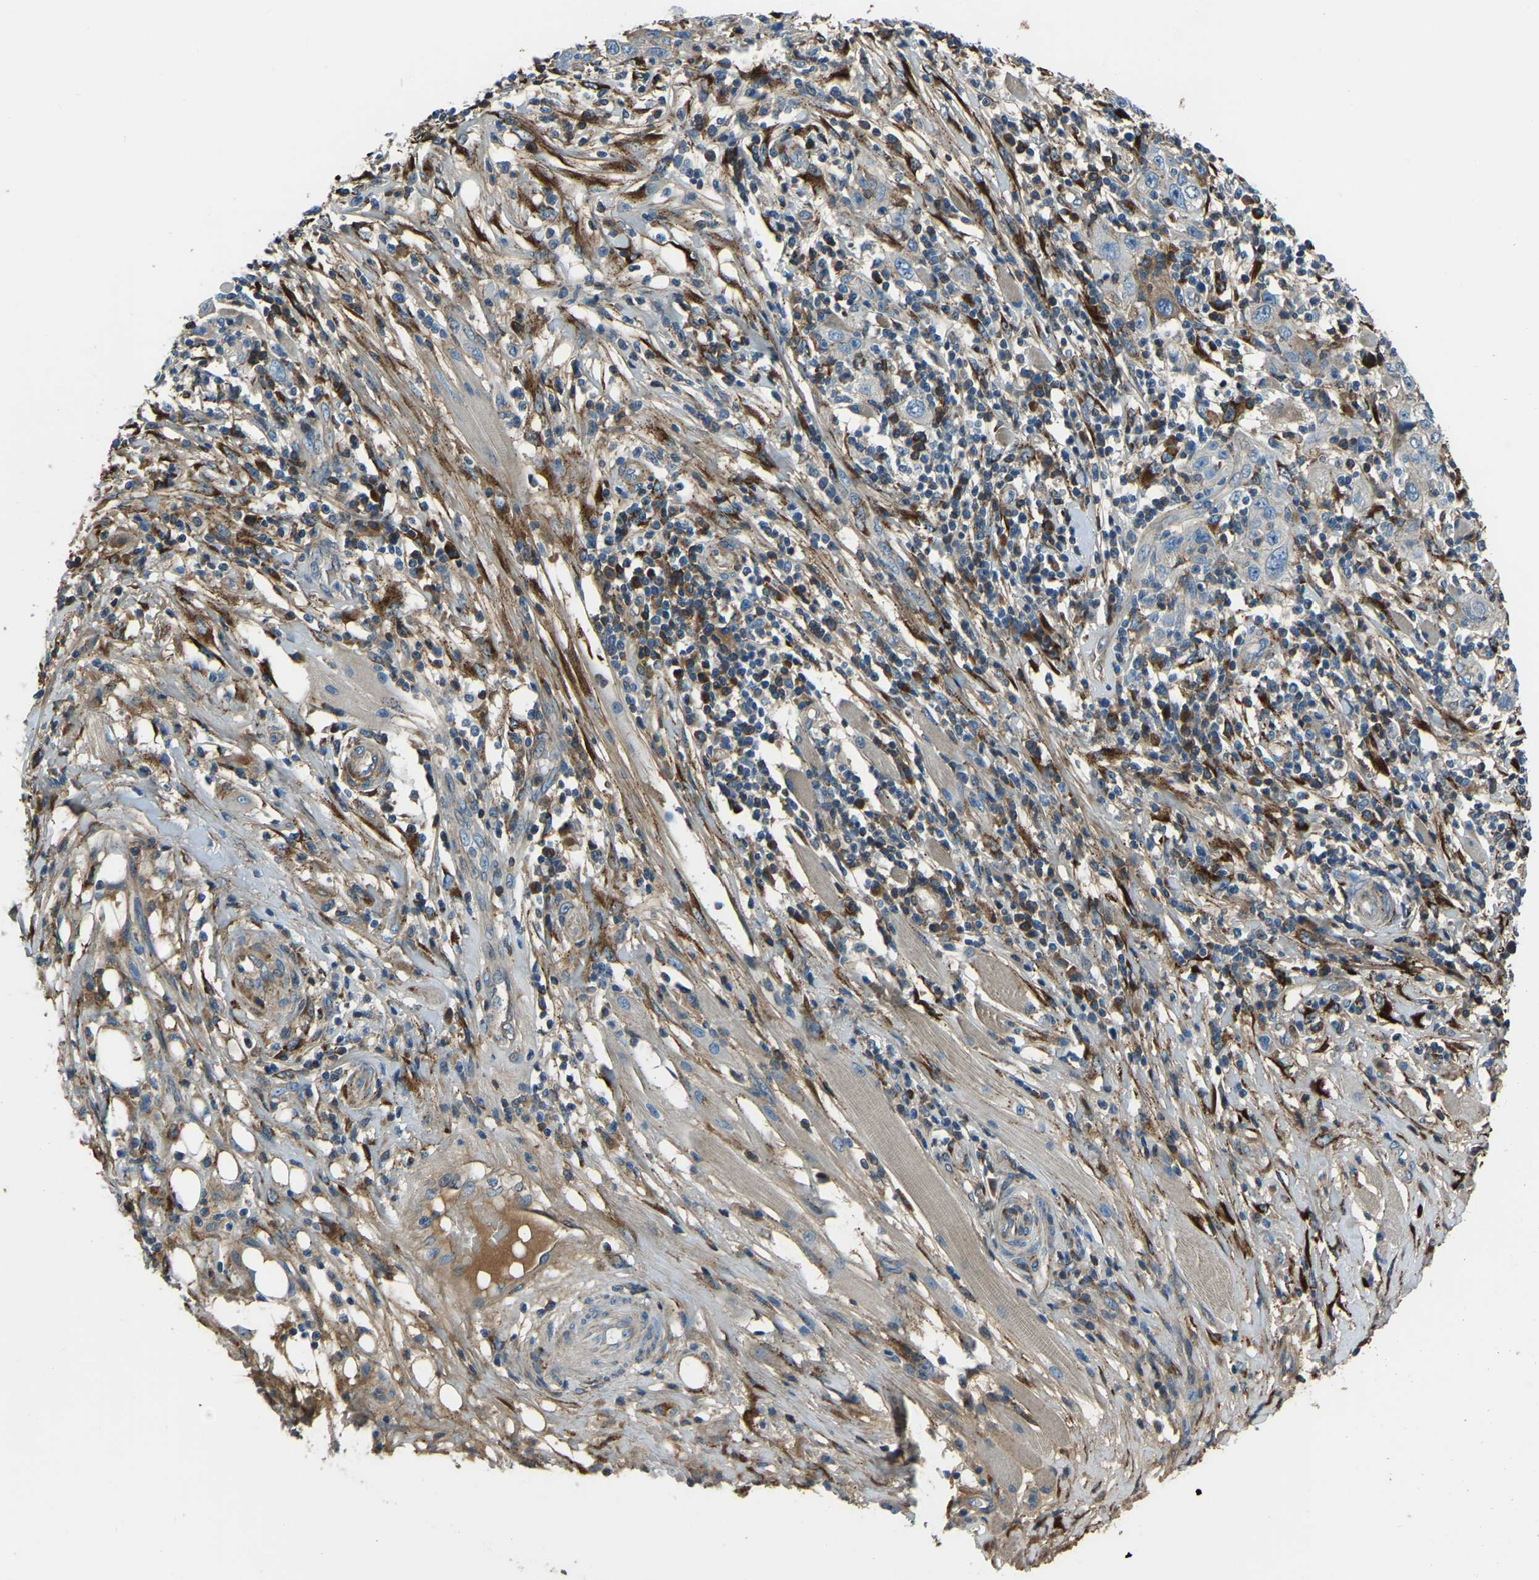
{"staining": {"intensity": "moderate", "quantity": "<25%", "location": "cytoplasmic/membranous"}, "tissue": "skin cancer", "cell_type": "Tumor cells", "image_type": "cancer", "snomed": [{"axis": "morphology", "description": "Squamous cell carcinoma, NOS"}, {"axis": "topography", "description": "Skin"}], "caption": "Tumor cells display low levels of moderate cytoplasmic/membranous positivity in about <25% of cells in squamous cell carcinoma (skin).", "gene": "COL3A1", "patient": {"sex": "female", "age": 88}}